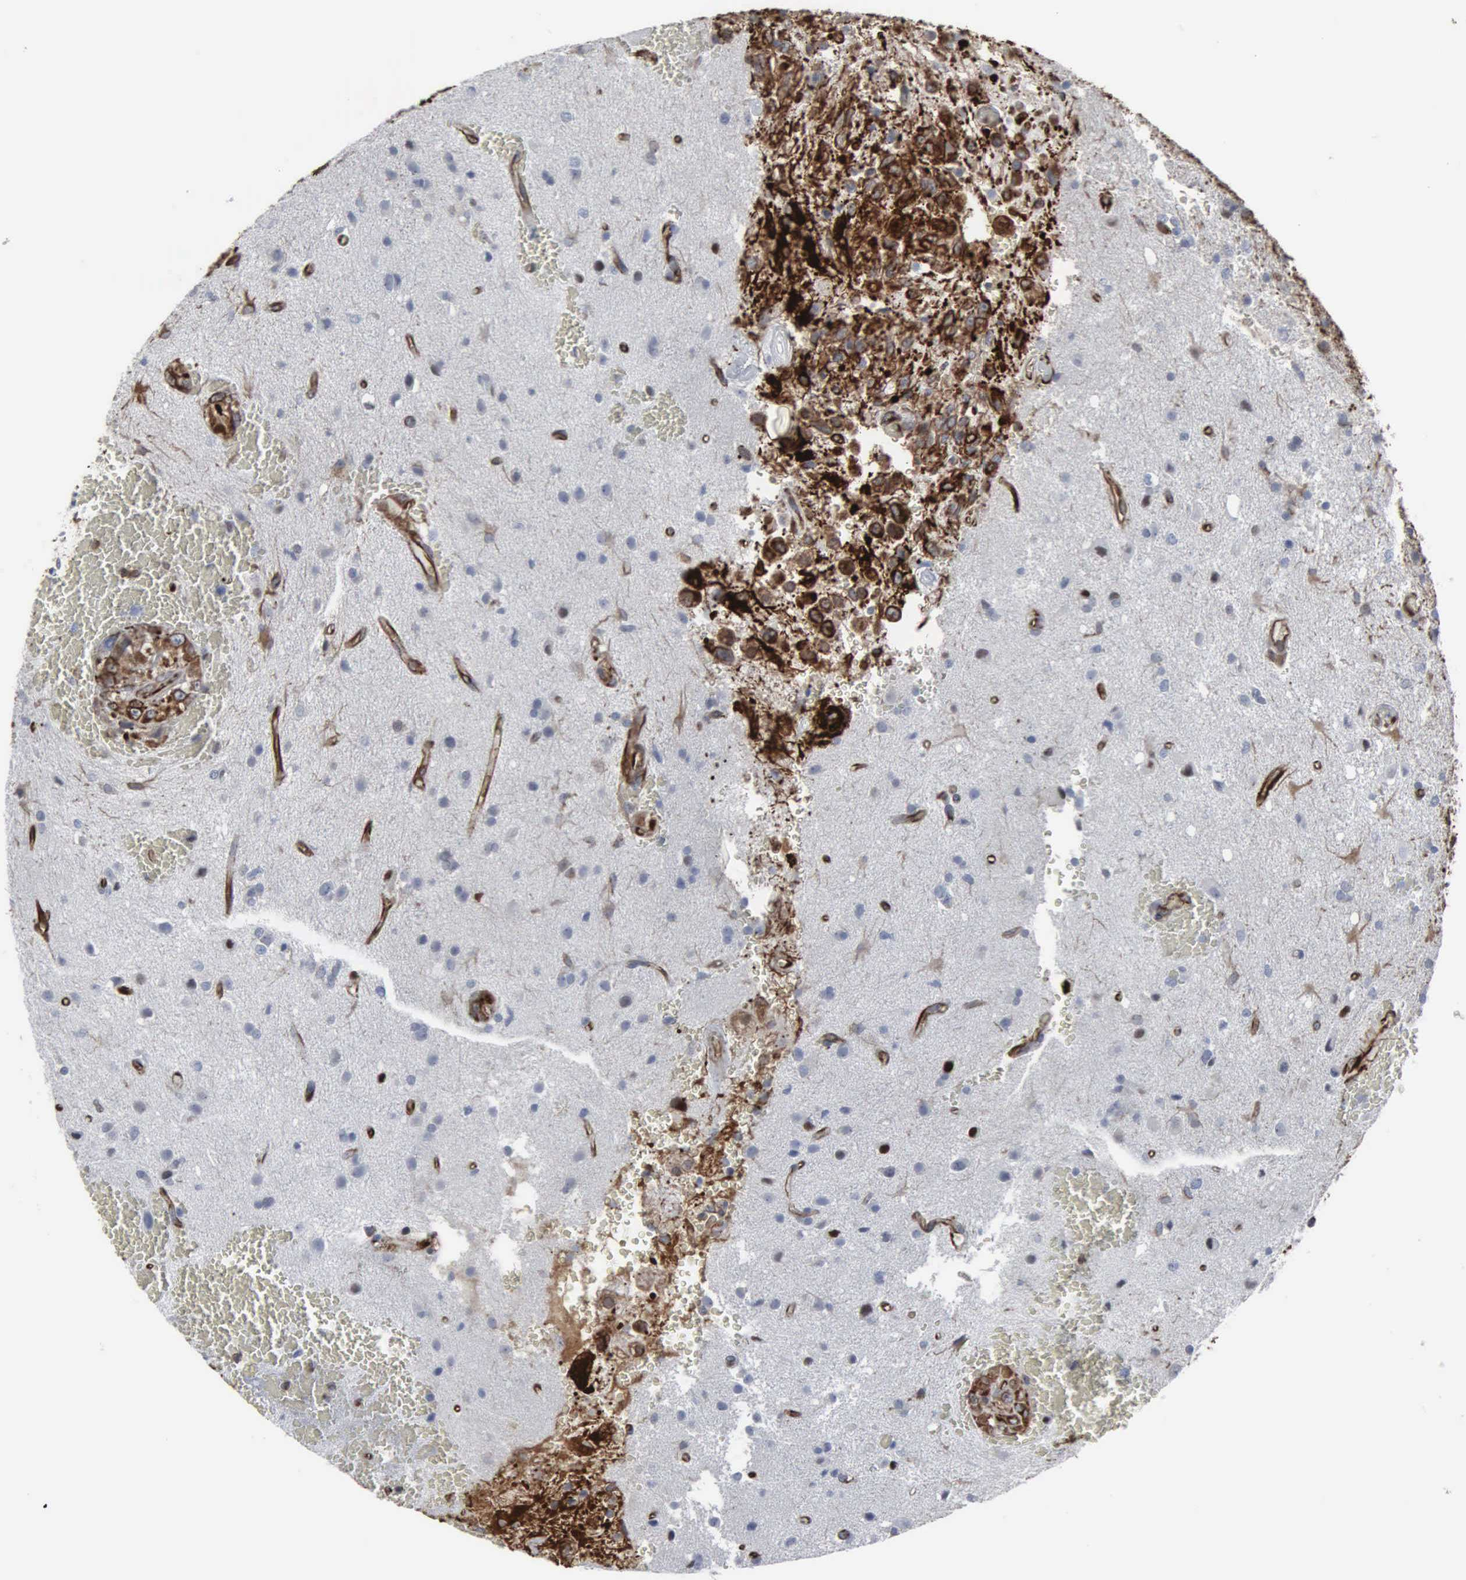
{"staining": {"intensity": "strong", "quantity": "<25%", "location": "nuclear"}, "tissue": "glioma", "cell_type": "Tumor cells", "image_type": "cancer", "snomed": [{"axis": "morphology", "description": "Glioma, malignant, High grade"}, {"axis": "topography", "description": "Brain"}], "caption": "Tumor cells demonstrate medium levels of strong nuclear expression in about <25% of cells in human malignant glioma (high-grade).", "gene": "CCNE1", "patient": {"sex": "male", "age": 48}}